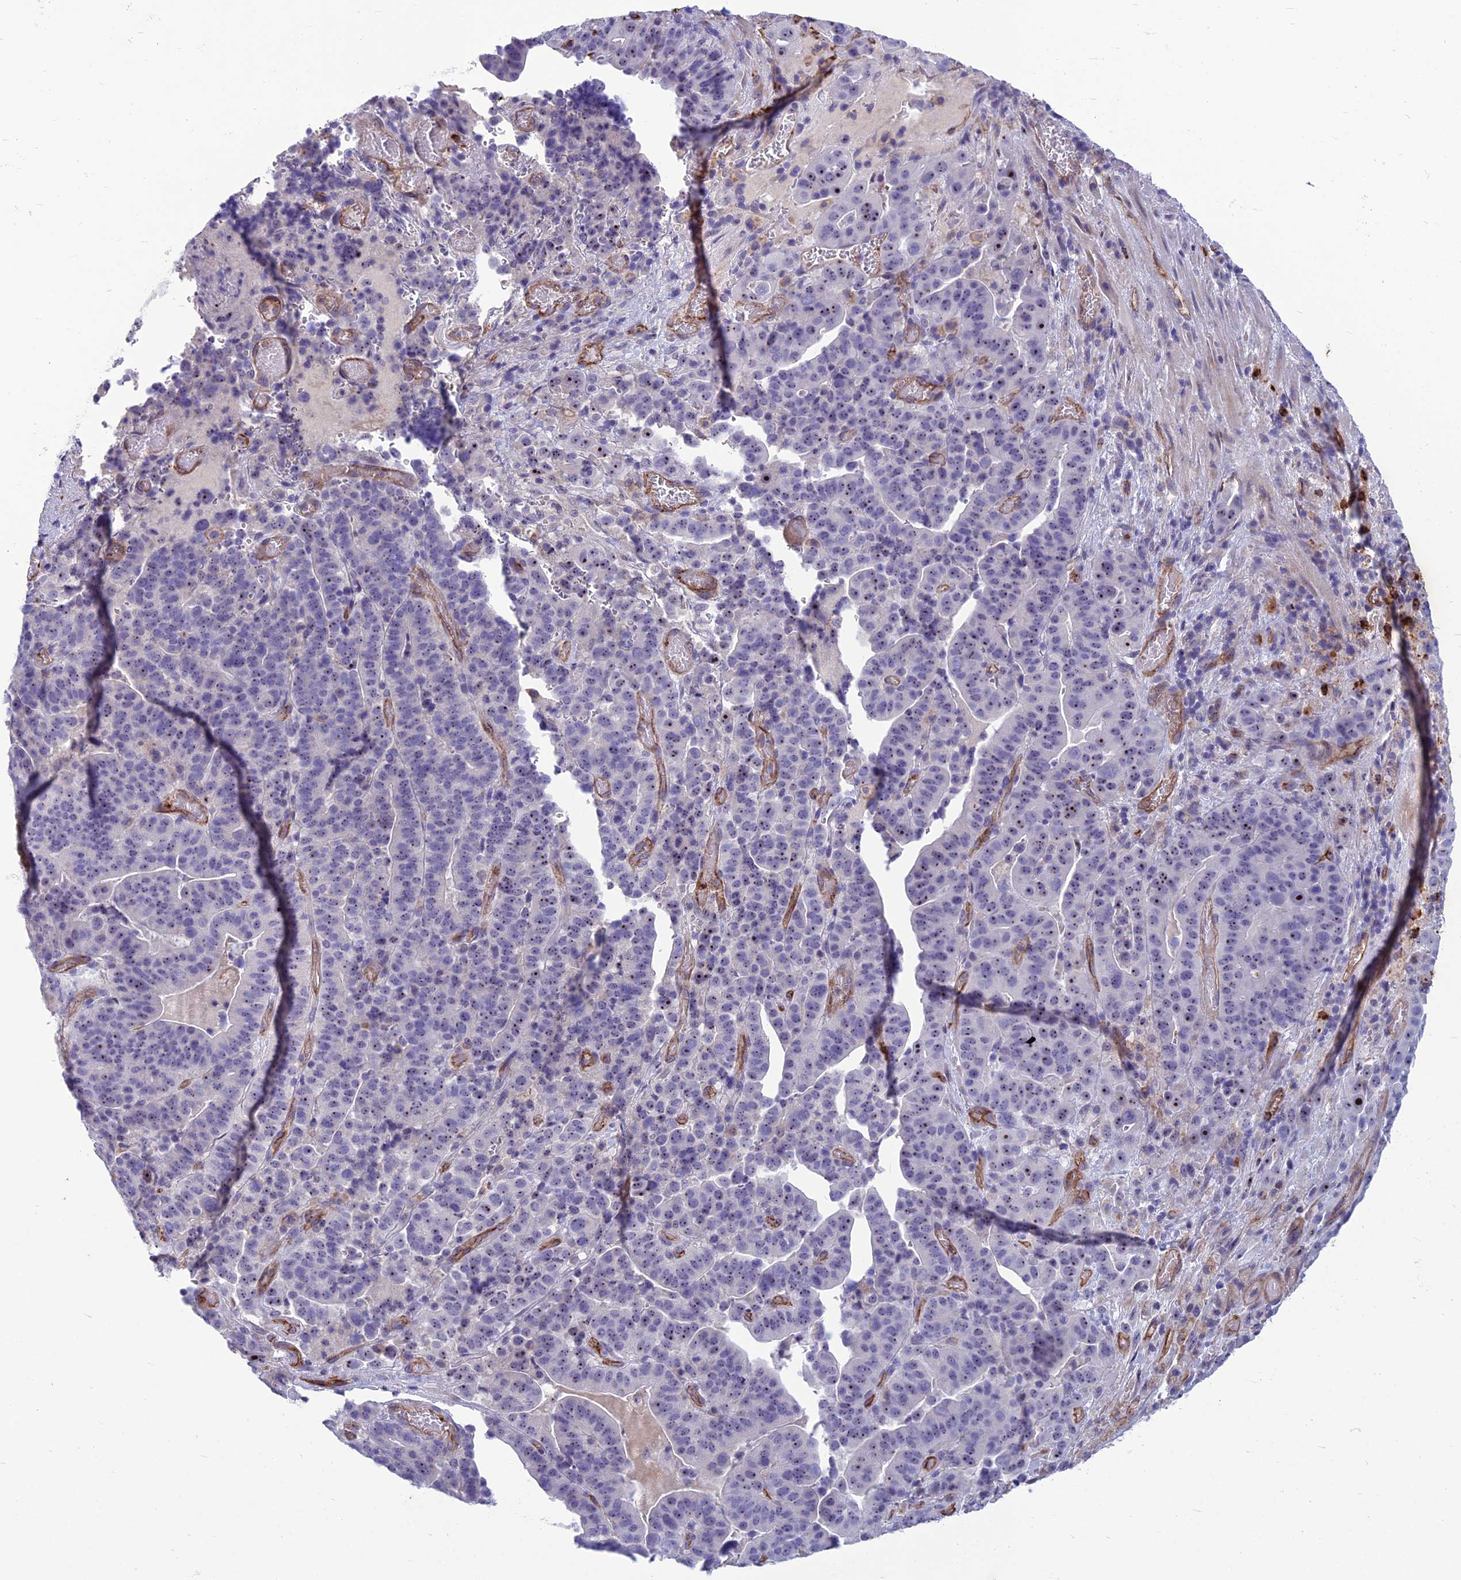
{"staining": {"intensity": "weak", "quantity": ">75%", "location": "nuclear"}, "tissue": "stomach cancer", "cell_type": "Tumor cells", "image_type": "cancer", "snomed": [{"axis": "morphology", "description": "Adenocarcinoma, NOS"}, {"axis": "topography", "description": "Stomach"}], "caption": "Adenocarcinoma (stomach) stained with a protein marker reveals weak staining in tumor cells.", "gene": "BBS7", "patient": {"sex": "male", "age": 48}}